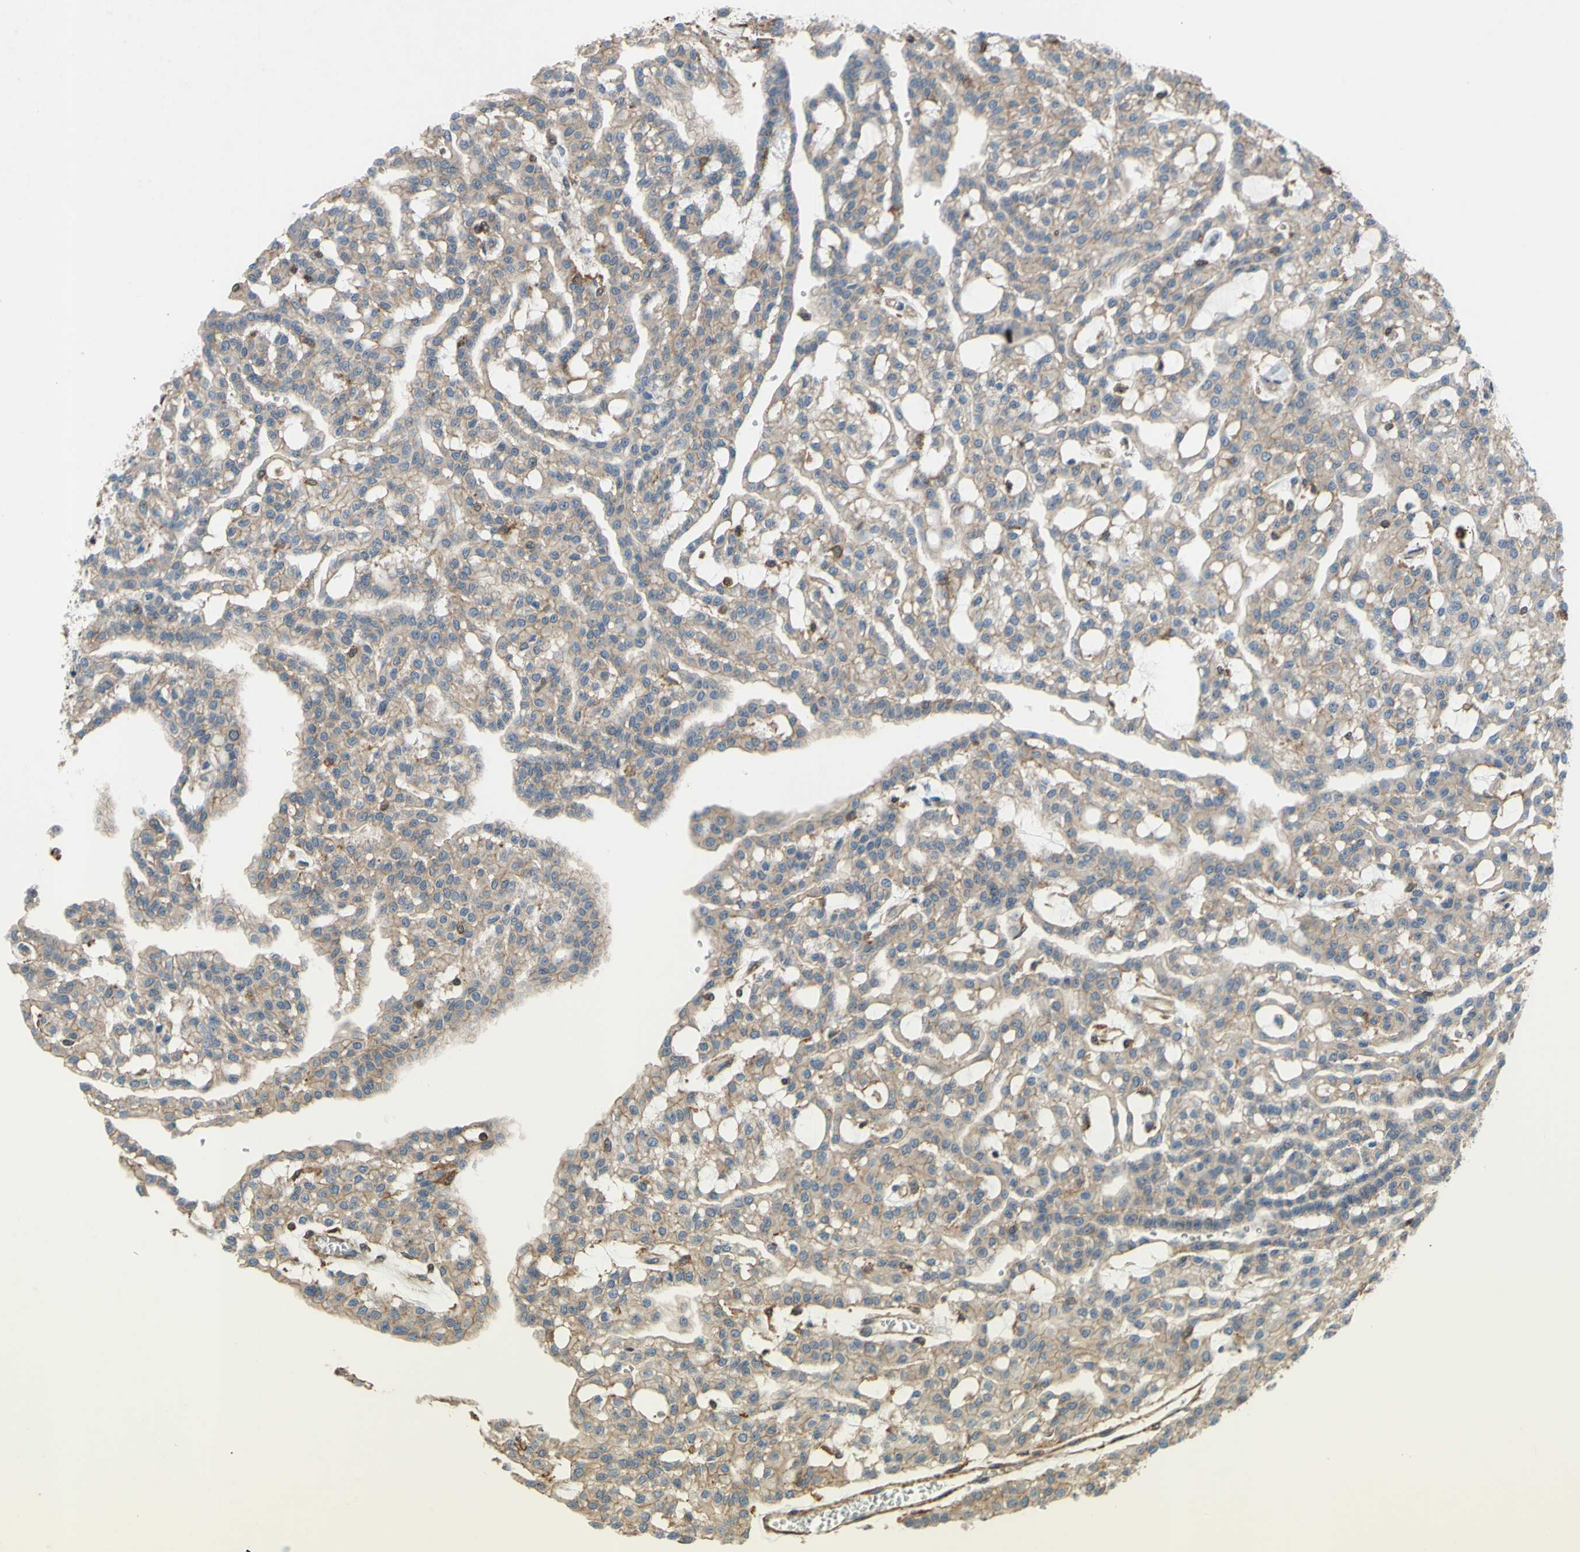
{"staining": {"intensity": "weak", "quantity": "25%-75%", "location": "cytoplasmic/membranous"}, "tissue": "renal cancer", "cell_type": "Tumor cells", "image_type": "cancer", "snomed": [{"axis": "morphology", "description": "Adenocarcinoma, NOS"}, {"axis": "topography", "description": "Kidney"}], "caption": "High-magnification brightfield microscopy of renal cancer (adenocarcinoma) stained with DAB (brown) and counterstained with hematoxylin (blue). tumor cells exhibit weak cytoplasmic/membranous positivity is present in approximately25%-75% of cells.", "gene": "ADD3", "patient": {"sex": "male", "age": 63}}